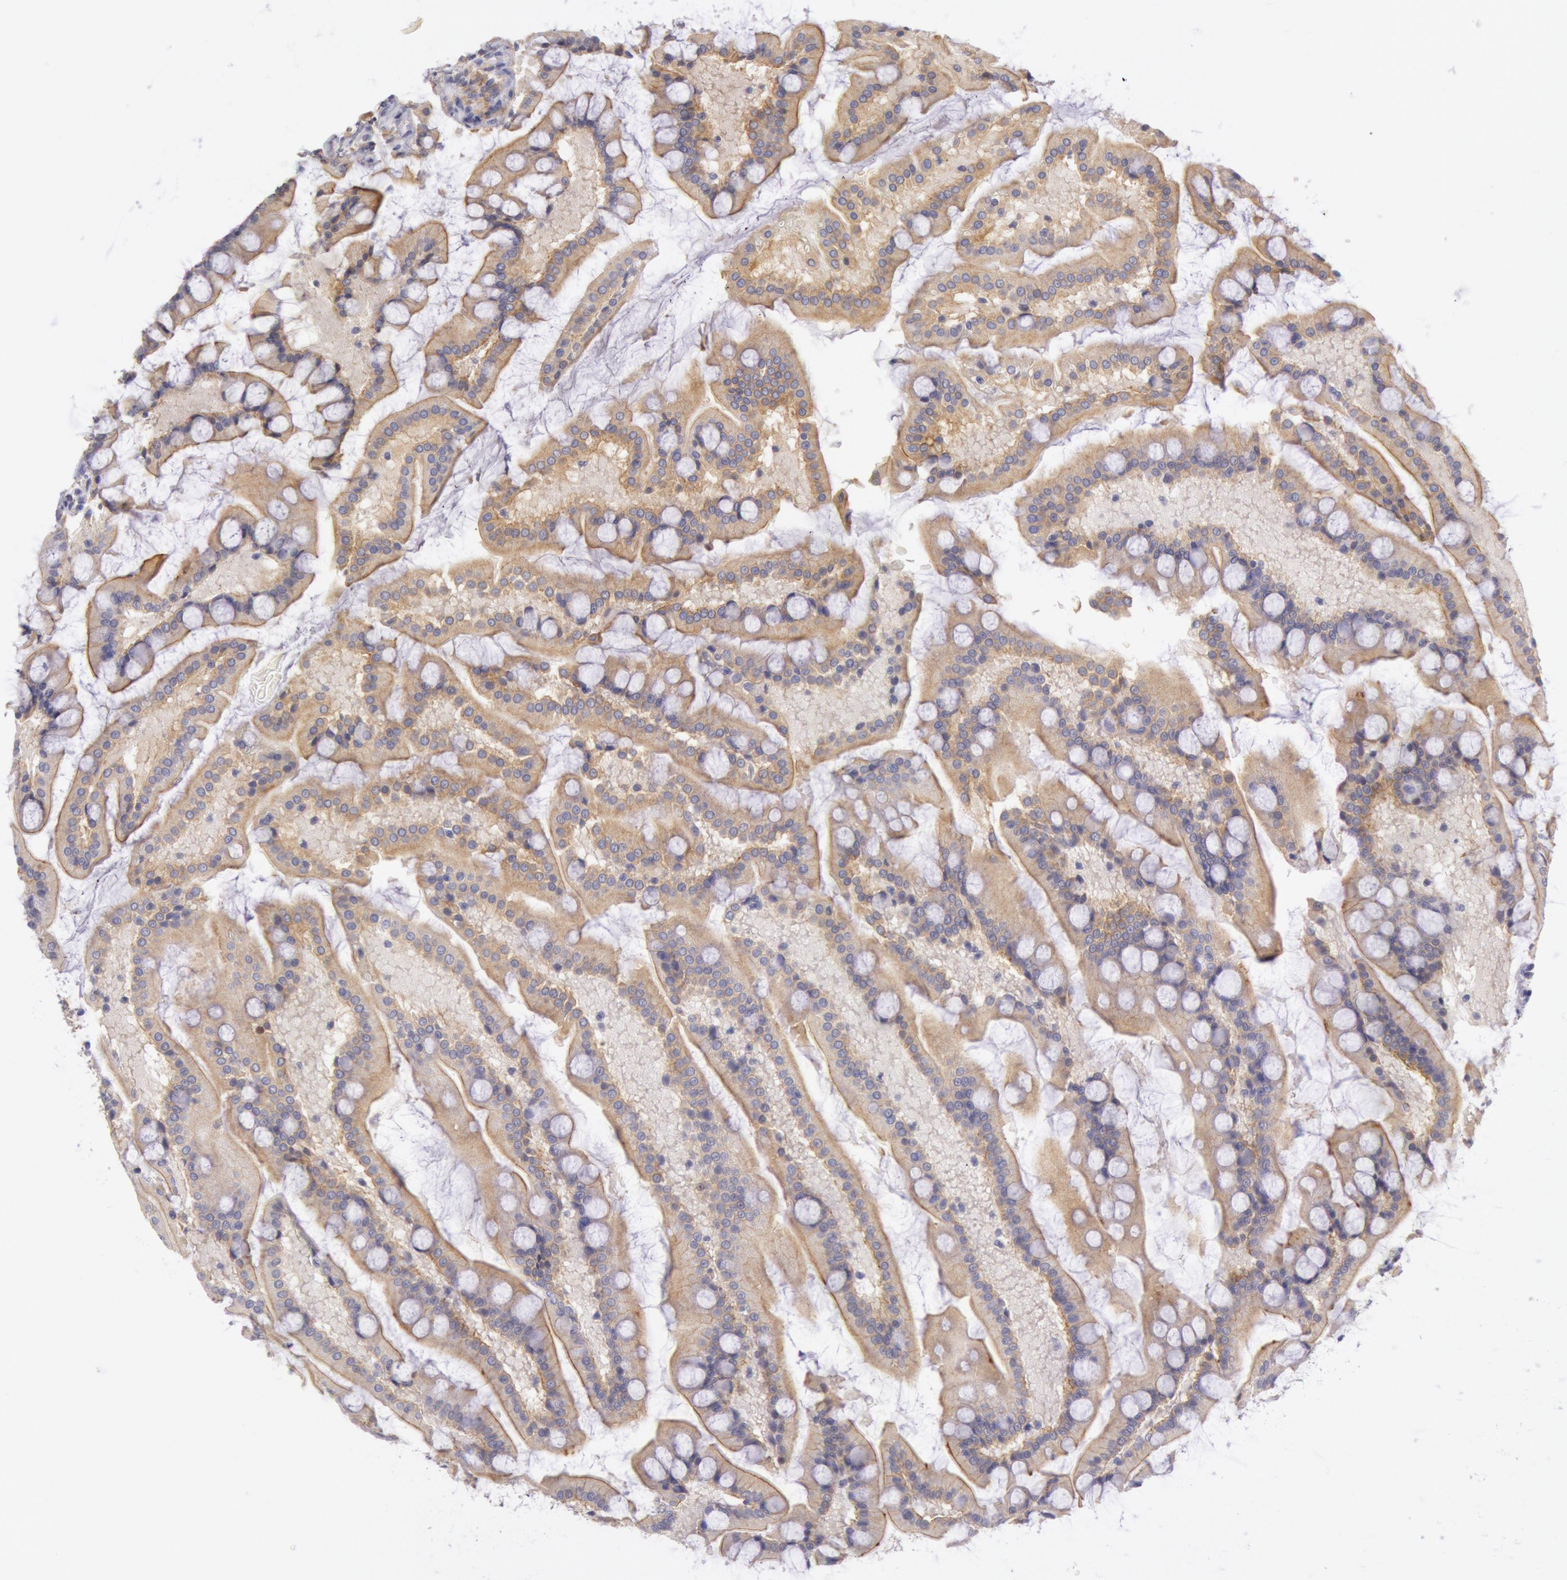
{"staining": {"intensity": "moderate", "quantity": ">75%", "location": "cytoplasmic/membranous"}, "tissue": "small intestine", "cell_type": "Glandular cells", "image_type": "normal", "snomed": [{"axis": "morphology", "description": "Normal tissue, NOS"}, {"axis": "topography", "description": "Small intestine"}], "caption": "Moderate cytoplasmic/membranous expression for a protein is present in about >75% of glandular cells of normal small intestine using immunohistochemistry.", "gene": "MYO5A", "patient": {"sex": "male", "age": 41}}